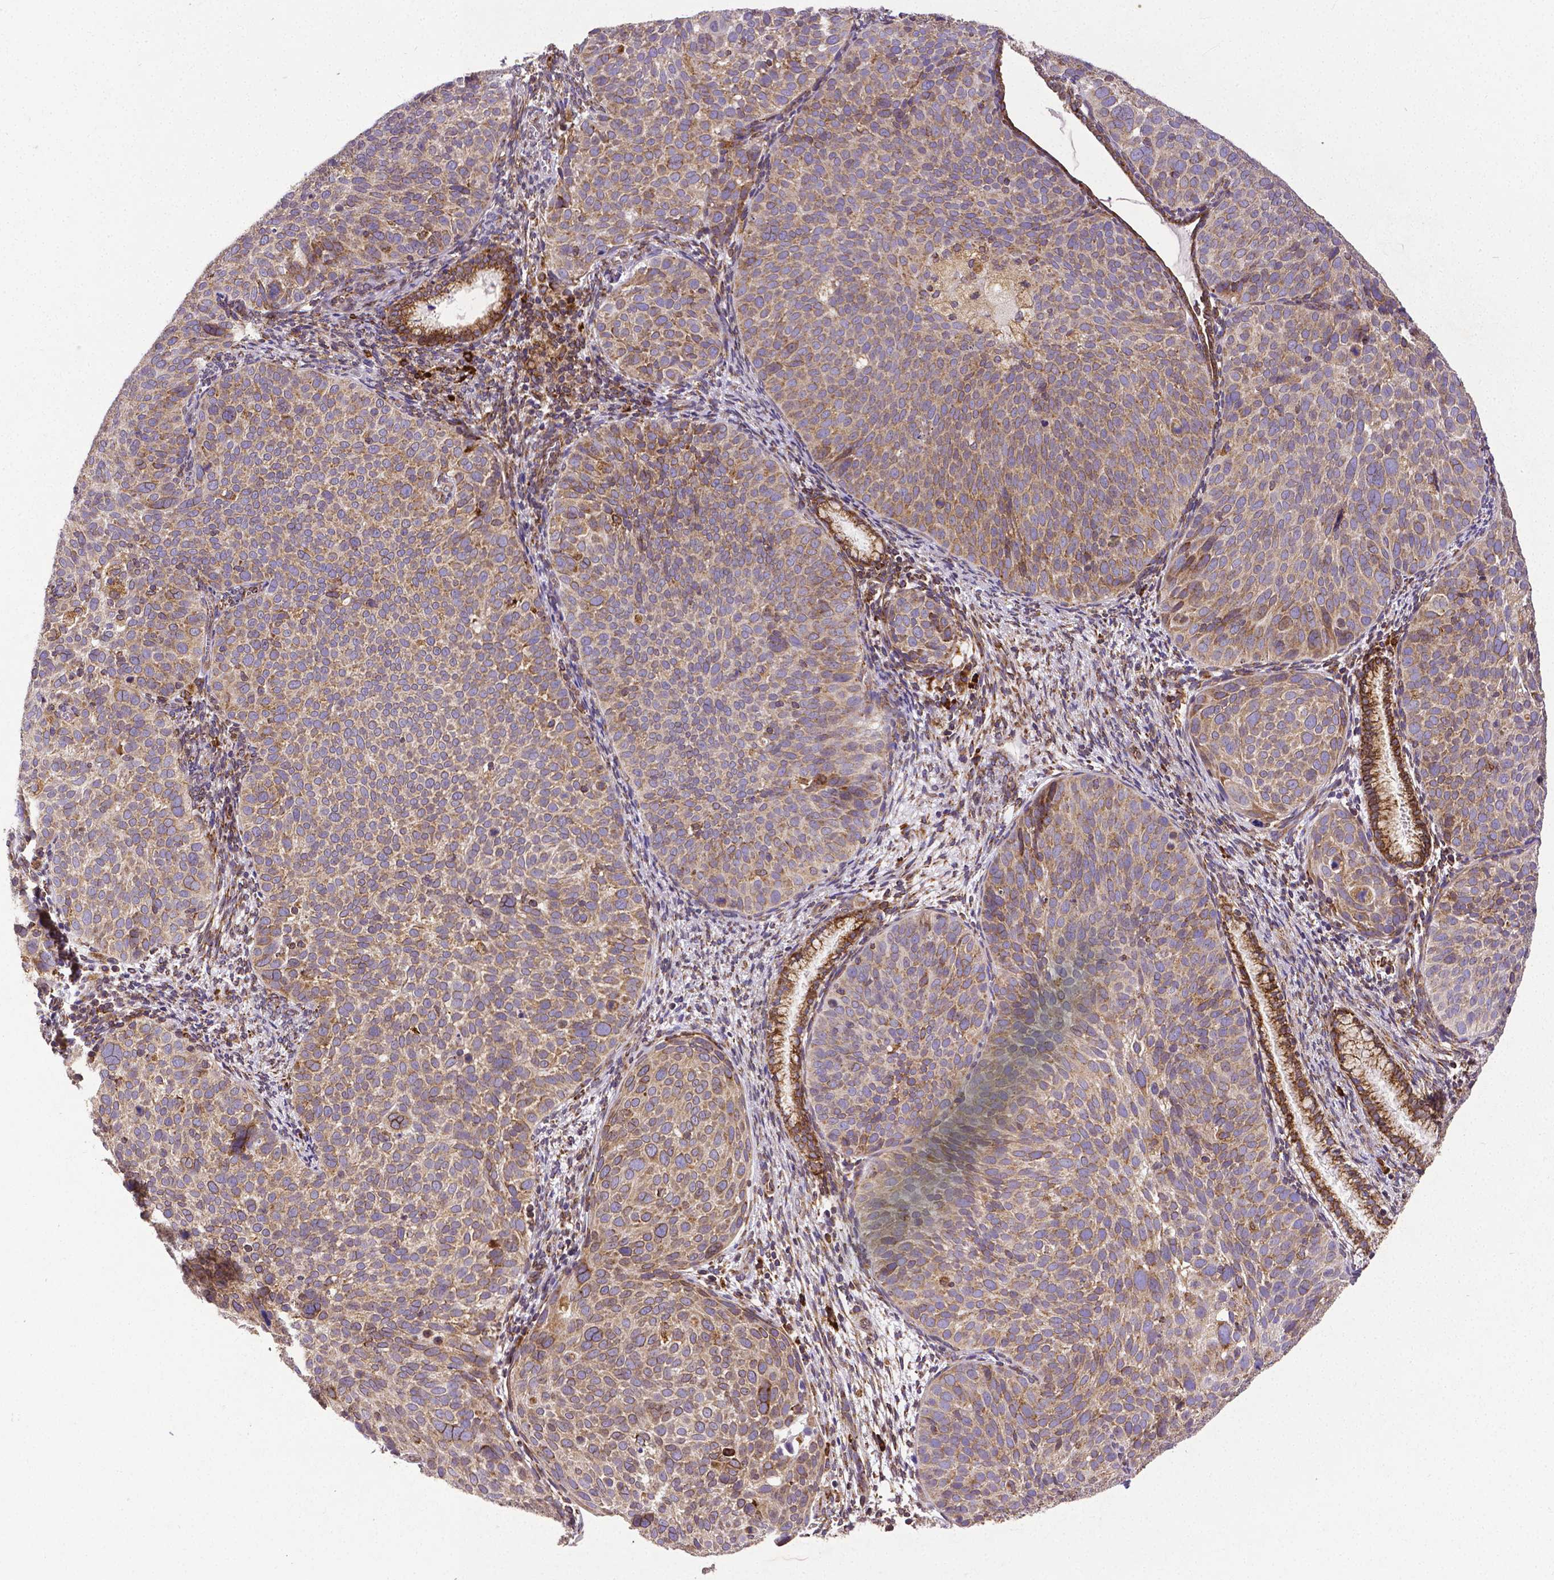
{"staining": {"intensity": "moderate", "quantity": "25%-75%", "location": "cytoplasmic/membranous"}, "tissue": "cervical cancer", "cell_type": "Tumor cells", "image_type": "cancer", "snomed": [{"axis": "morphology", "description": "Squamous cell carcinoma, NOS"}, {"axis": "topography", "description": "Cervix"}], "caption": "A medium amount of moderate cytoplasmic/membranous expression is present in about 25%-75% of tumor cells in cervical squamous cell carcinoma tissue. Using DAB (brown) and hematoxylin (blue) stains, captured at high magnification using brightfield microscopy.", "gene": "MTDH", "patient": {"sex": "female", "age": 39}}